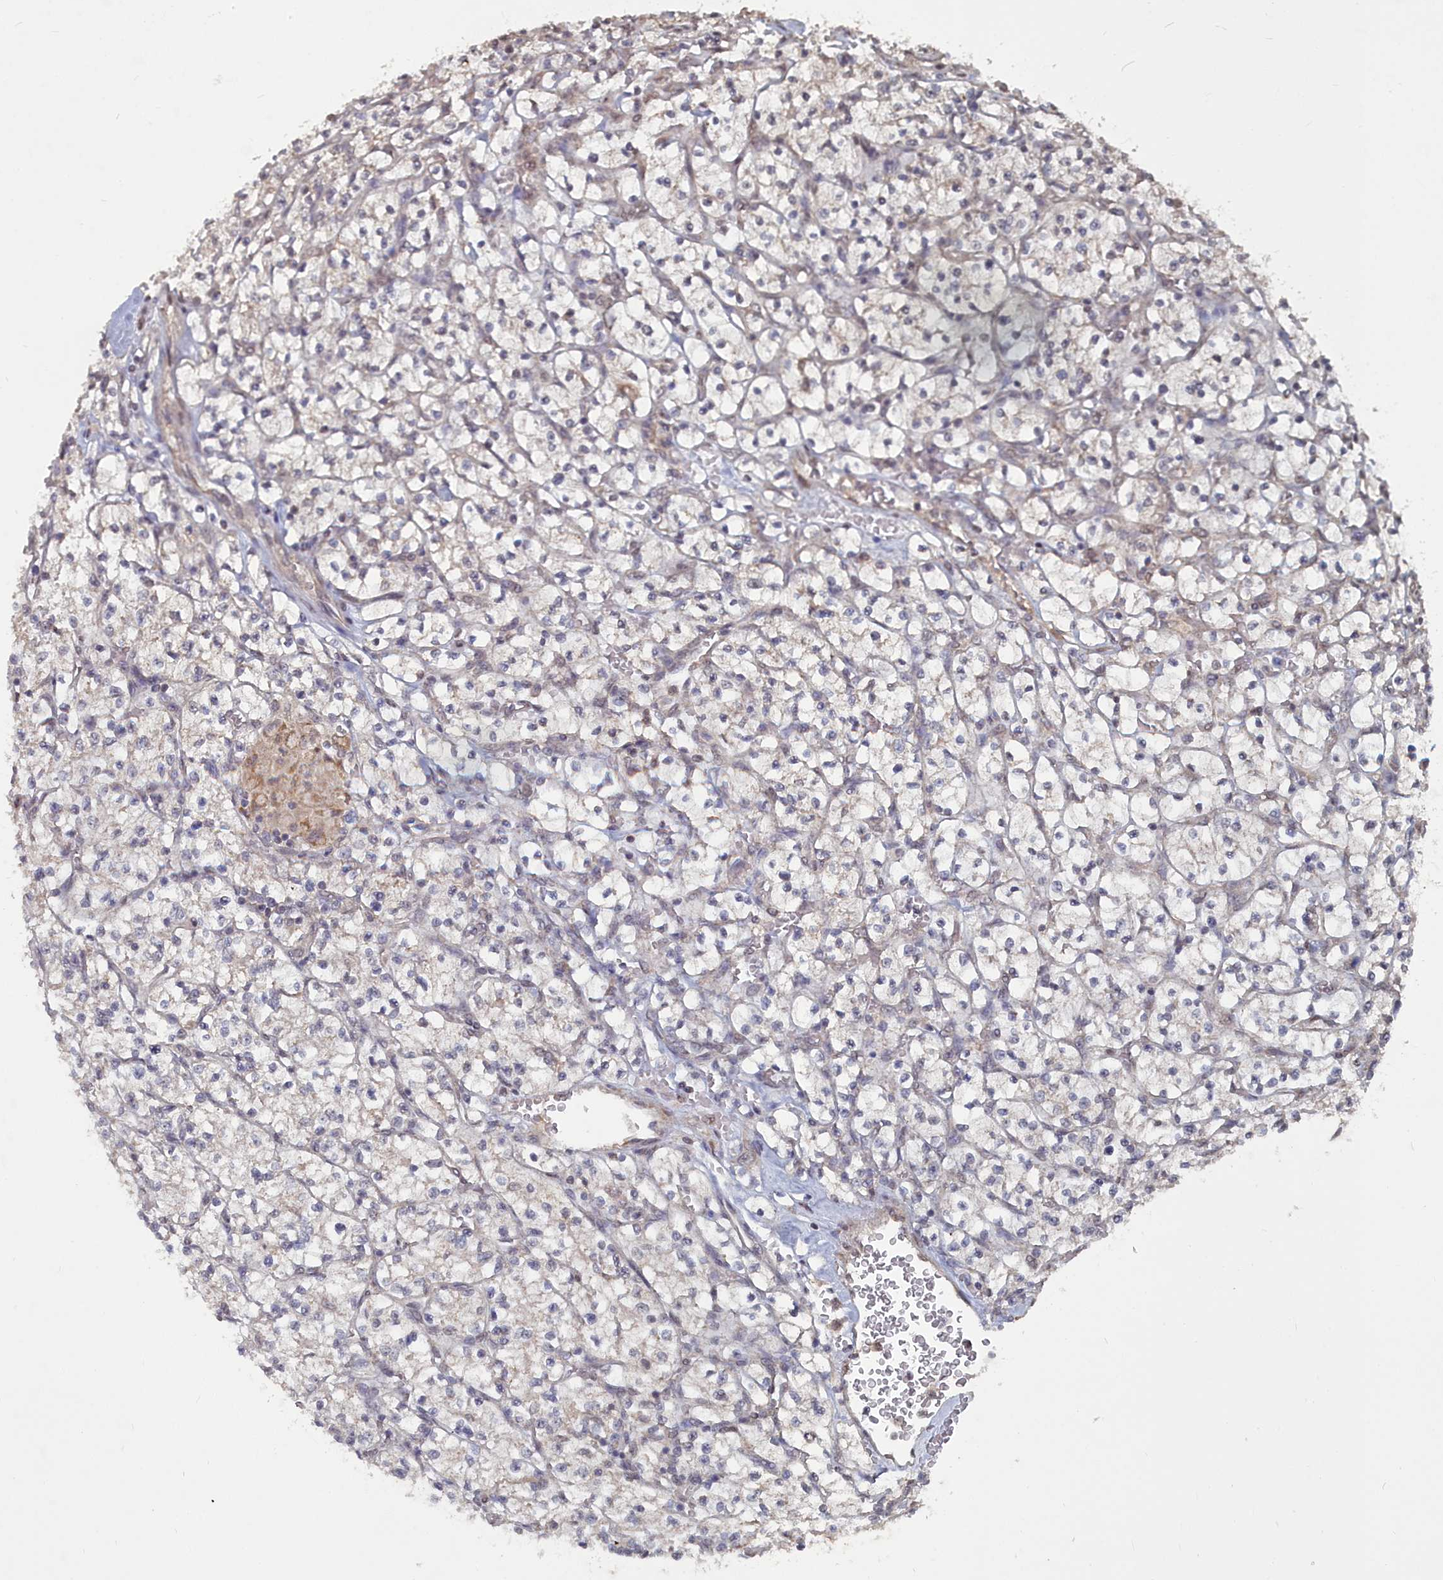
{"staining": {"intensity": "negative", "quantity": "none", "location": "none"}, "tissue": "renal cancer", "cell_type": "Tumor cells", "image_type": "cancer", "snomed": [{"axis": "morphology", "description": "Adenocarcinoma, NOS"}, {"axis": "topography", "description": "Kidney"}], "caption": "An immunohistochemistry (IHC) micrograph of adenocarcinoma (renal) is shown. There is no staining in tumor cells of adenocarcinoma (renal).", "gene": "CCNP", "patient": {"sex": "female", "age": 64}}